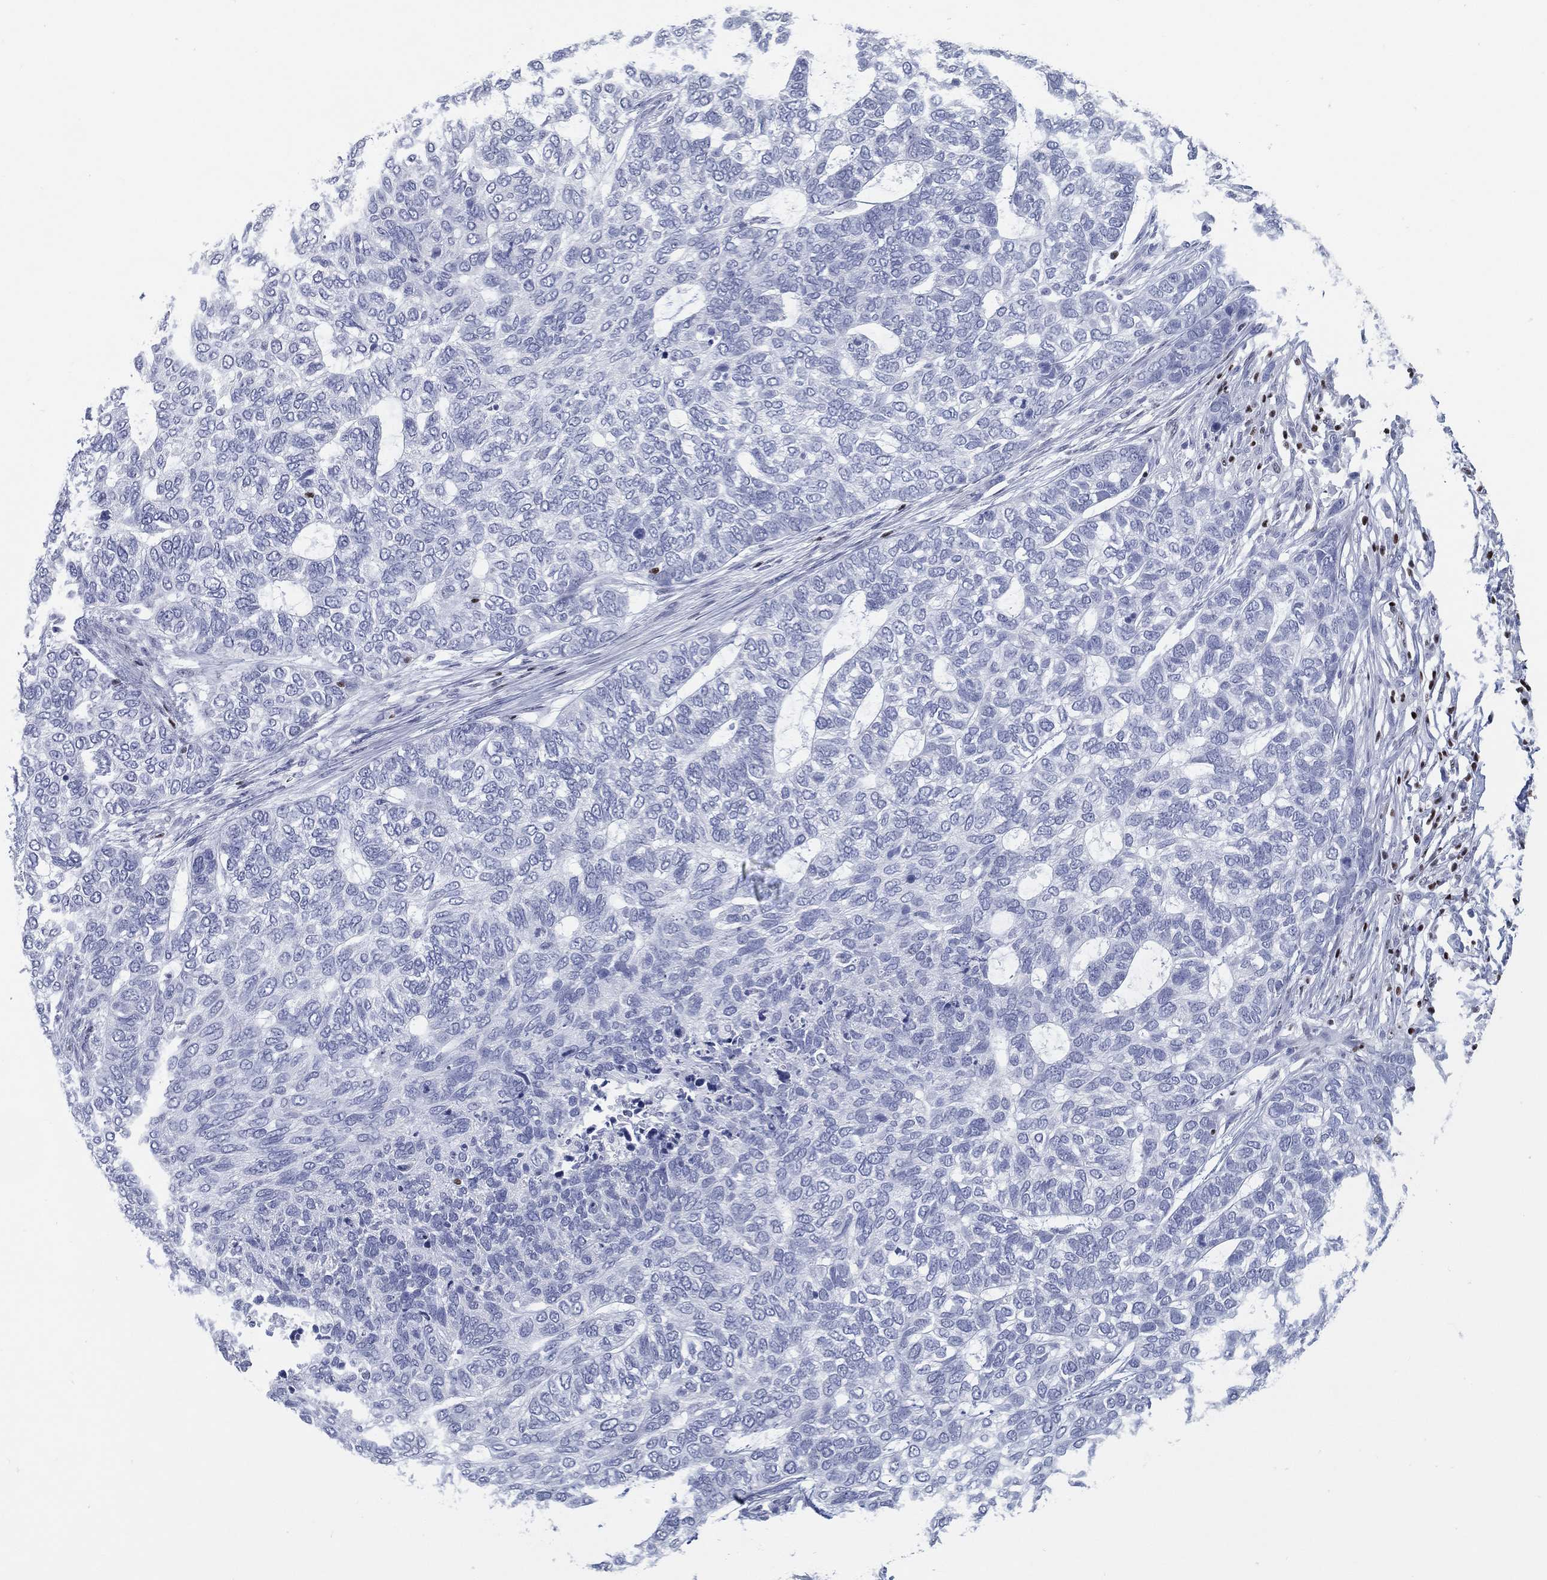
{"staining": {"intensity": "negative", "quantity": "none", "location": "none"}, "tissue": "skin cancer", "cell_type": "Tumor cells", "image_type": "cancer", "snomed": [{"axis": "morphology", "description": "Basal cell carcinoma"}, {"axis": "topography", "description": "Skin"}], "caption": "This is an IHC photomicrograph of human basal cell carcinoma (skin). There is no expression in tumor cells.", "gene": "PYHIN1", "patient": {"sex": "female", "age": 65}}